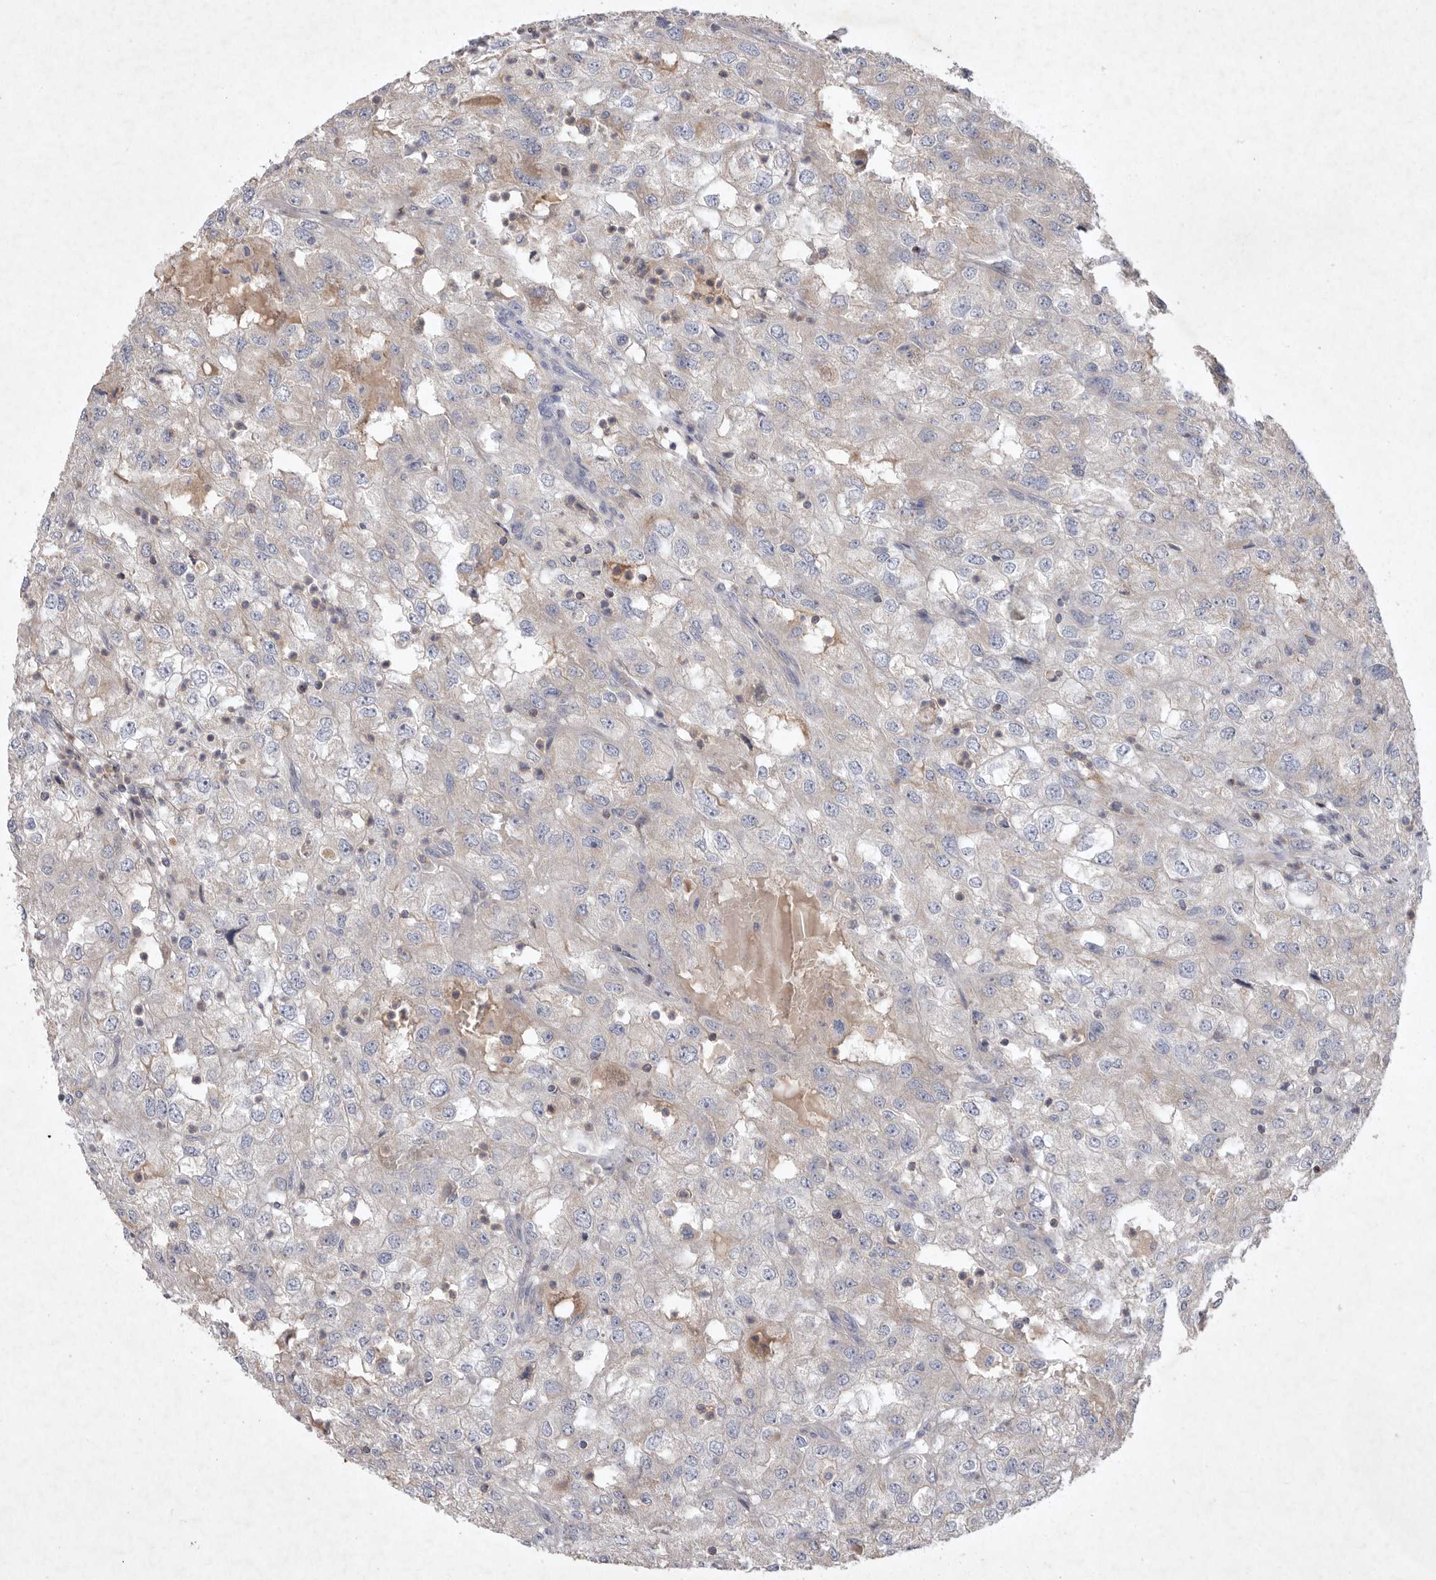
{"staining": {"intensity": "negative", "quantity": "none", "location": "none"}, "tissue": "renal cancer", "cell_type": "Tumor cells", "image_type": "cancer", "snomed": [{"axis": "morphology", "description": "Adenocarcinoma, NOS"}, {"axis": "topography", "description": "Kidney"}], "caption": "There is no significant positivity in tumor cells of renal cancer (adenocarcinoma).", "gene": "TNFSF14", "patient": {"sex": "female", "age": 54}}